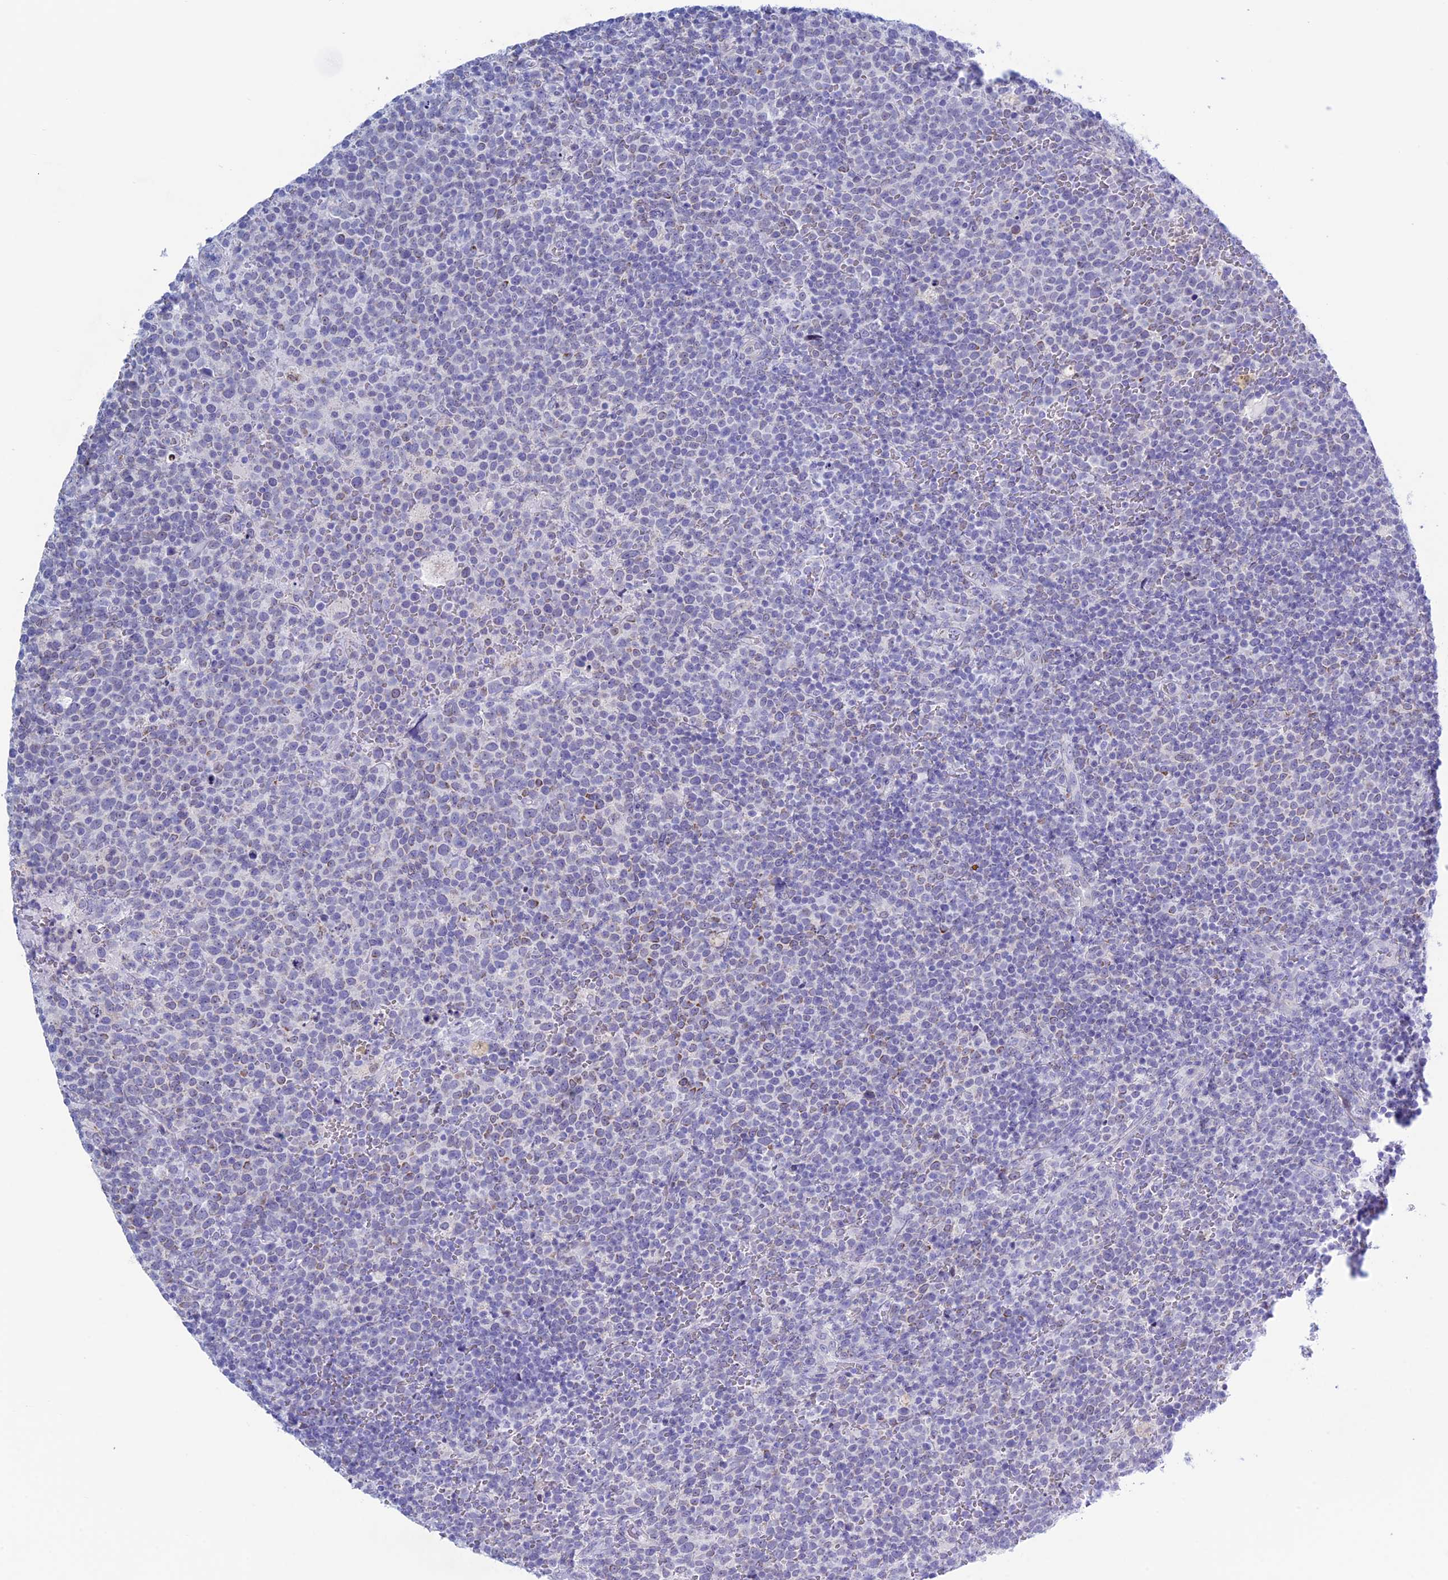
{"staining": {"intensity": "negative", "quantity": "none", "location": "none"}, "tissue": "lymphoma", "cell_type": "Tumor cells", "image_type": "cancer", "snomed": [{"axis": "morphology", "description": "Malignant lymphoma, non-Hodgkin's type, High grade"}, {"axis": "topography", "description": "Lymph node"}], "caption": "Immunohistochemistry (IHC) micrograph of neoplastic tissue: high-grade malignant lymphoma, non-Hodgkin's type stained with DAB exhibits no significant protein staining in tumor cells.", "gene": "LHFPL2", "patient": {"sex": "male", "age": 61}}